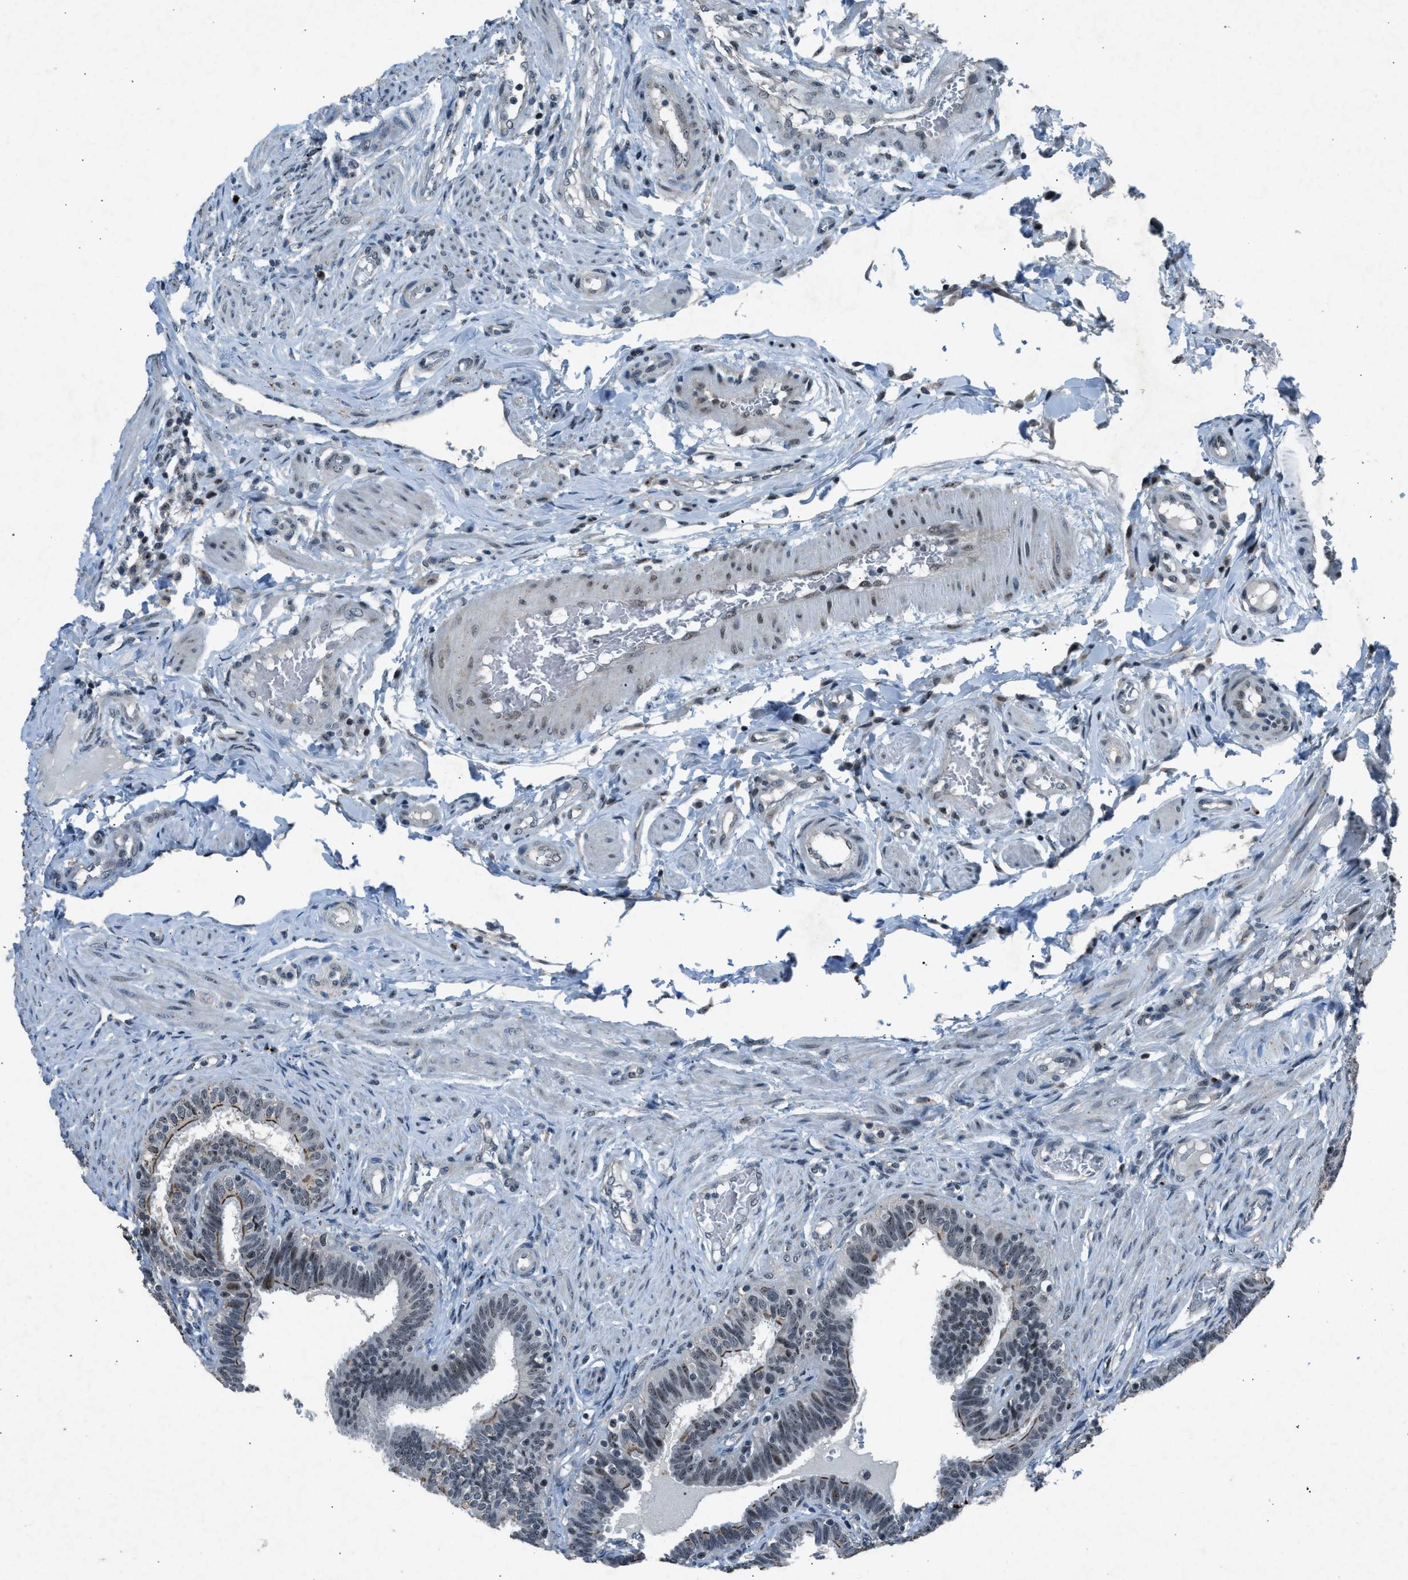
{"staining": {"intensity": "moderate", "quantity": "<25%", "location": "cytoplasmic/membranous,nuclear"}, "tissue": "fallopian tube", "cell_type": "Glandular cells", "image_type": "normal", "snomed": [{"axis": "morphology", "description": "Normal tissue, NOS"}, {"axis": "topography", "description": "Fallopian tube"}, {"axis": "topography", "description": "Placenta"}], "caption": "Immunohistochemical staining of benign fallopian tube shows low levels of moderate cytoplasmic/membranous,nuclear staining in about <25% of glandular cells.", "gene": "ADCY1", "patient": {"sex": "female", "age": 34}}